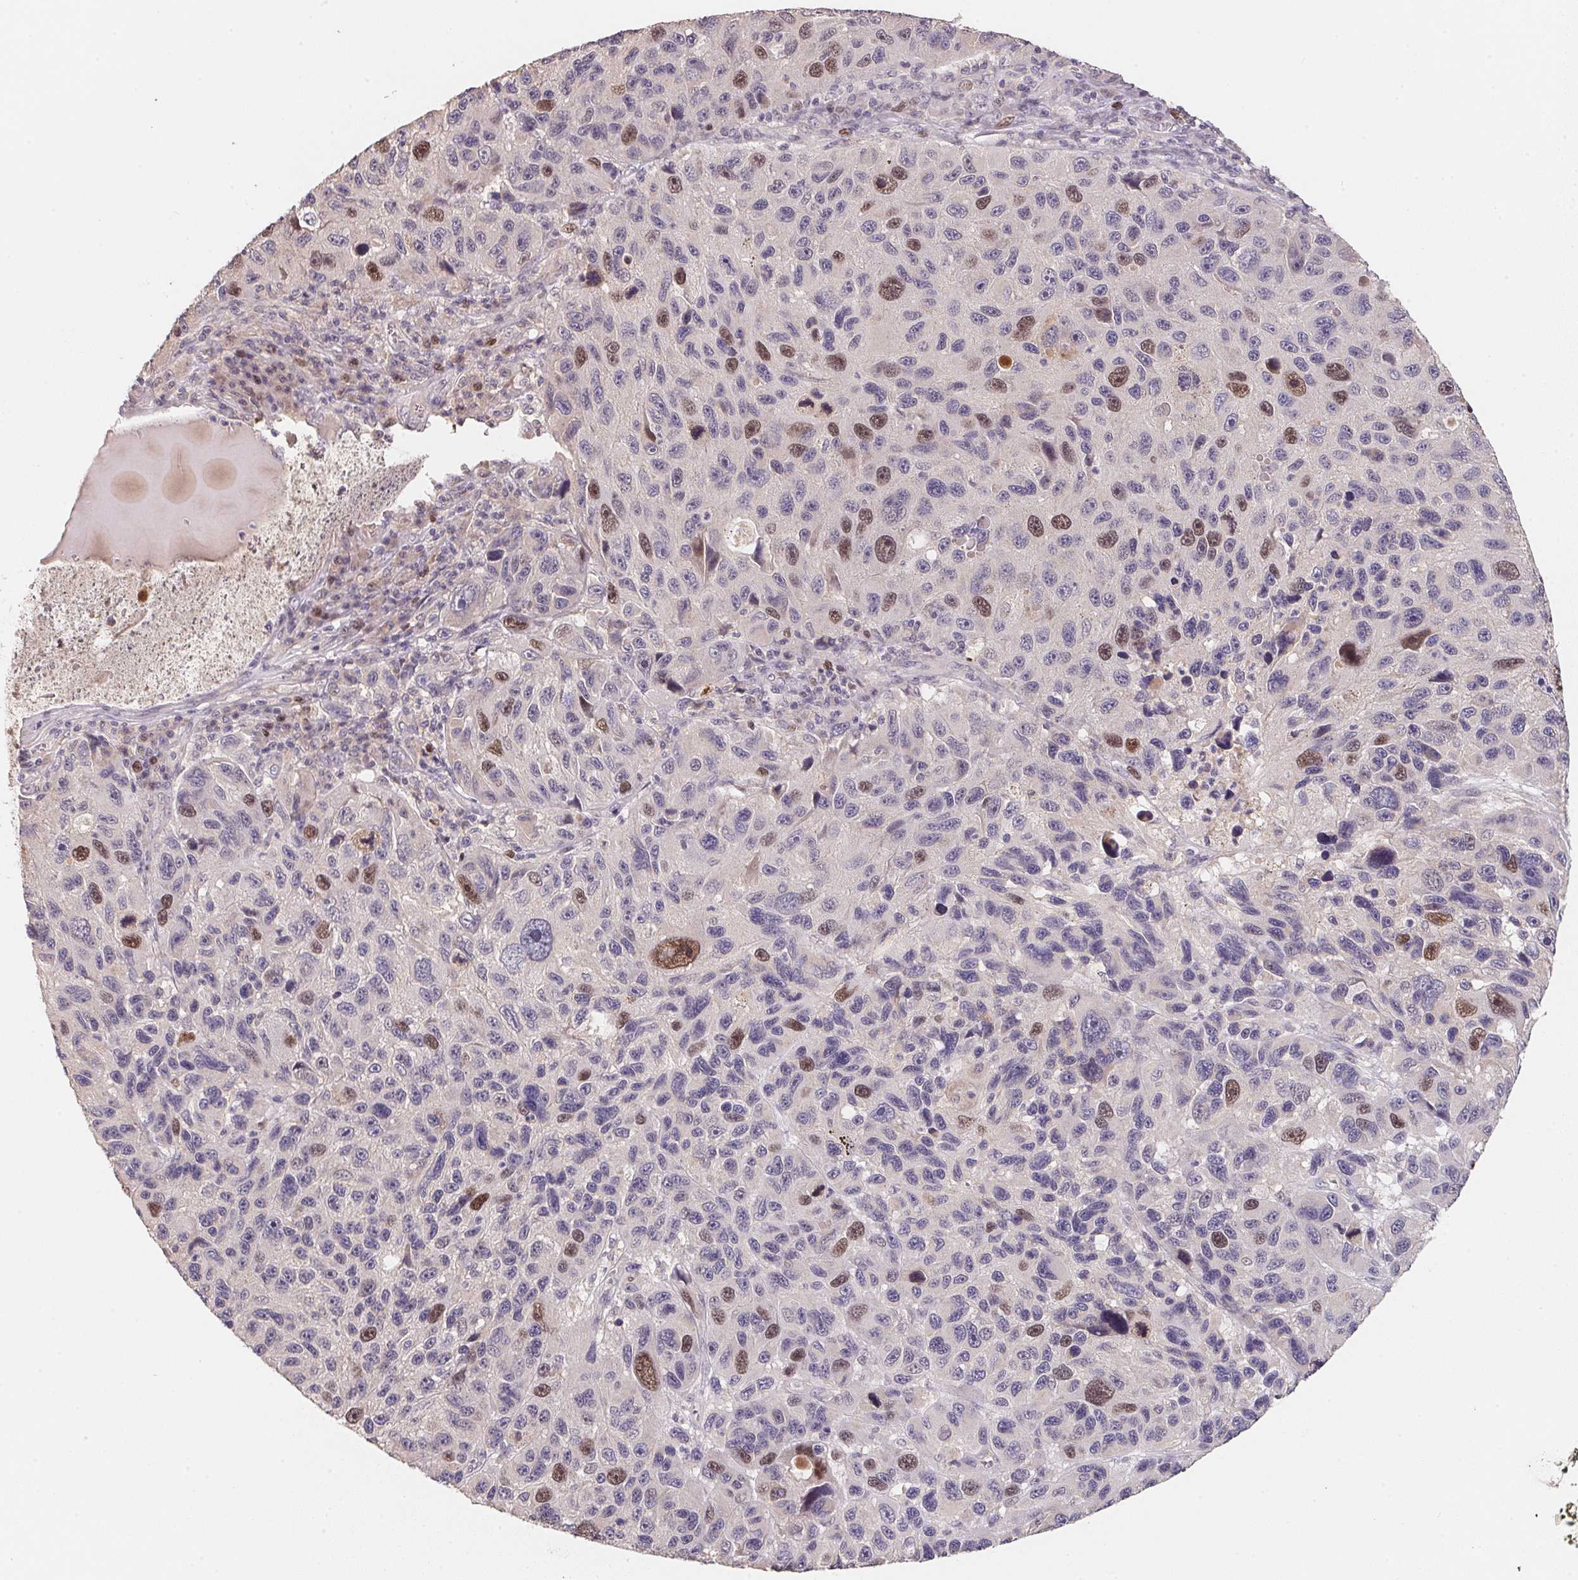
{"staining": {"intensity": "moderate", "quantity": "<25%", "location": "nuclear"}, "tissue": "melanoma", "cell_type": "Tumor cells", "image_type": "cancer", "snomed": [{"axis": "morphology", "description": "Malignant melanoma, NOS"}, {"axis": "topography", "description": "Skin"}], "caption": "Immunohistochemical staining of human melanoma exhibits low levels of moderate nuclear expression in about <25% of tumor cells. (DAB (3,3'-diaminobenzidine) IHC with brightfield microscopy, high magnification).", "gene": "KIFC1", "patient": {"sex": "male", "age": 53}}